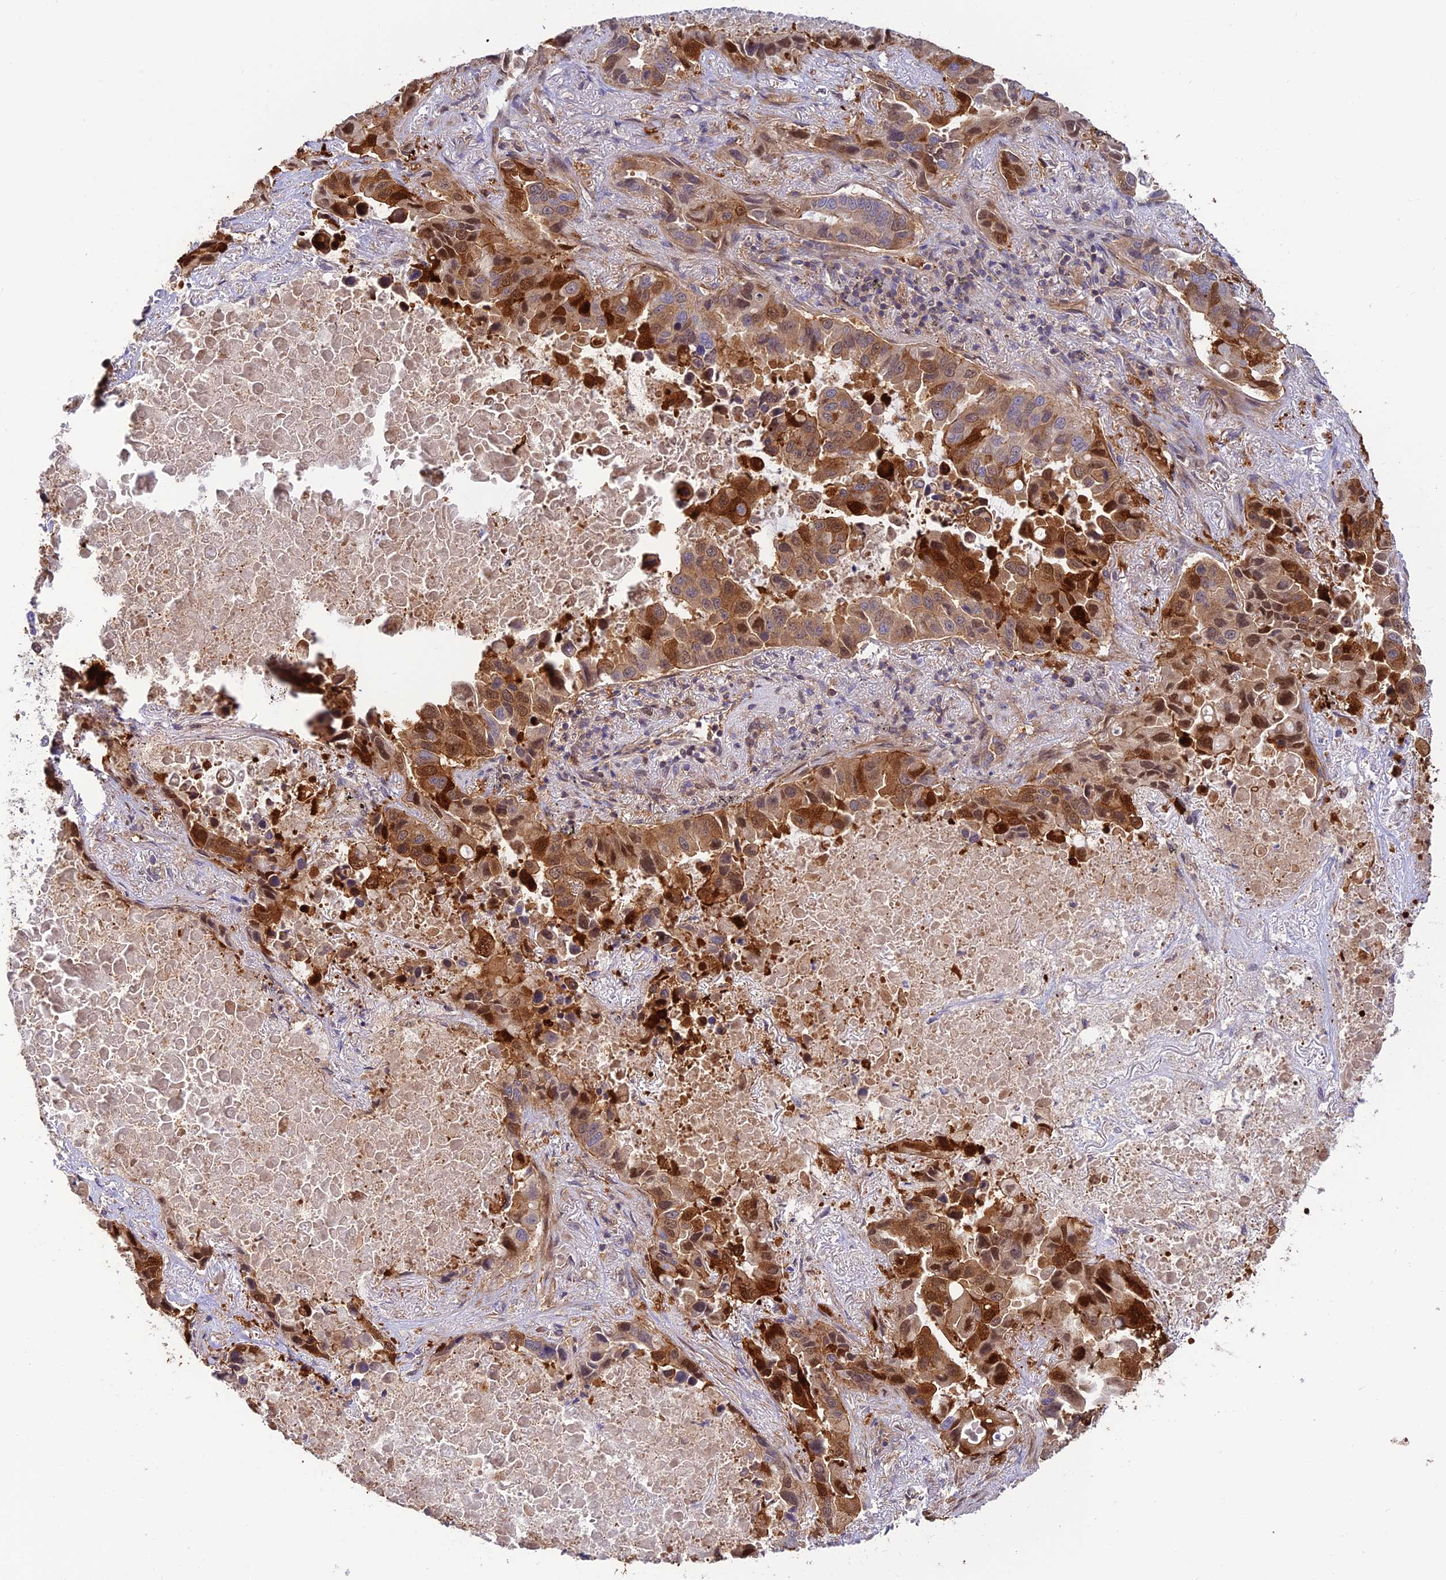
{"staining": {"intensity": "strong", "quantity": ">75%", "location": "cytoplasmic/membranous,nuclear"}, "tissue": "lung cancer", "cell_type": "Tumor cells", "image_type": "cancer", "snomed": [{"axis": "morphology", "description": "Adenocarcinoma, NOS"}, {"axis": "topography", "description": "Lung"}], "caption": "Strong cytoplasmic/membranous and nuclear protein staining is identified in approximately >75% of tumor cells in lung adenocarcinoma. (DAB (3,3'-diaminobenzidine) IHC with brightfield microscopy, high magnification).", "gene": "PPP1R12C", "patient": {"sex": "male", "age": 64}}